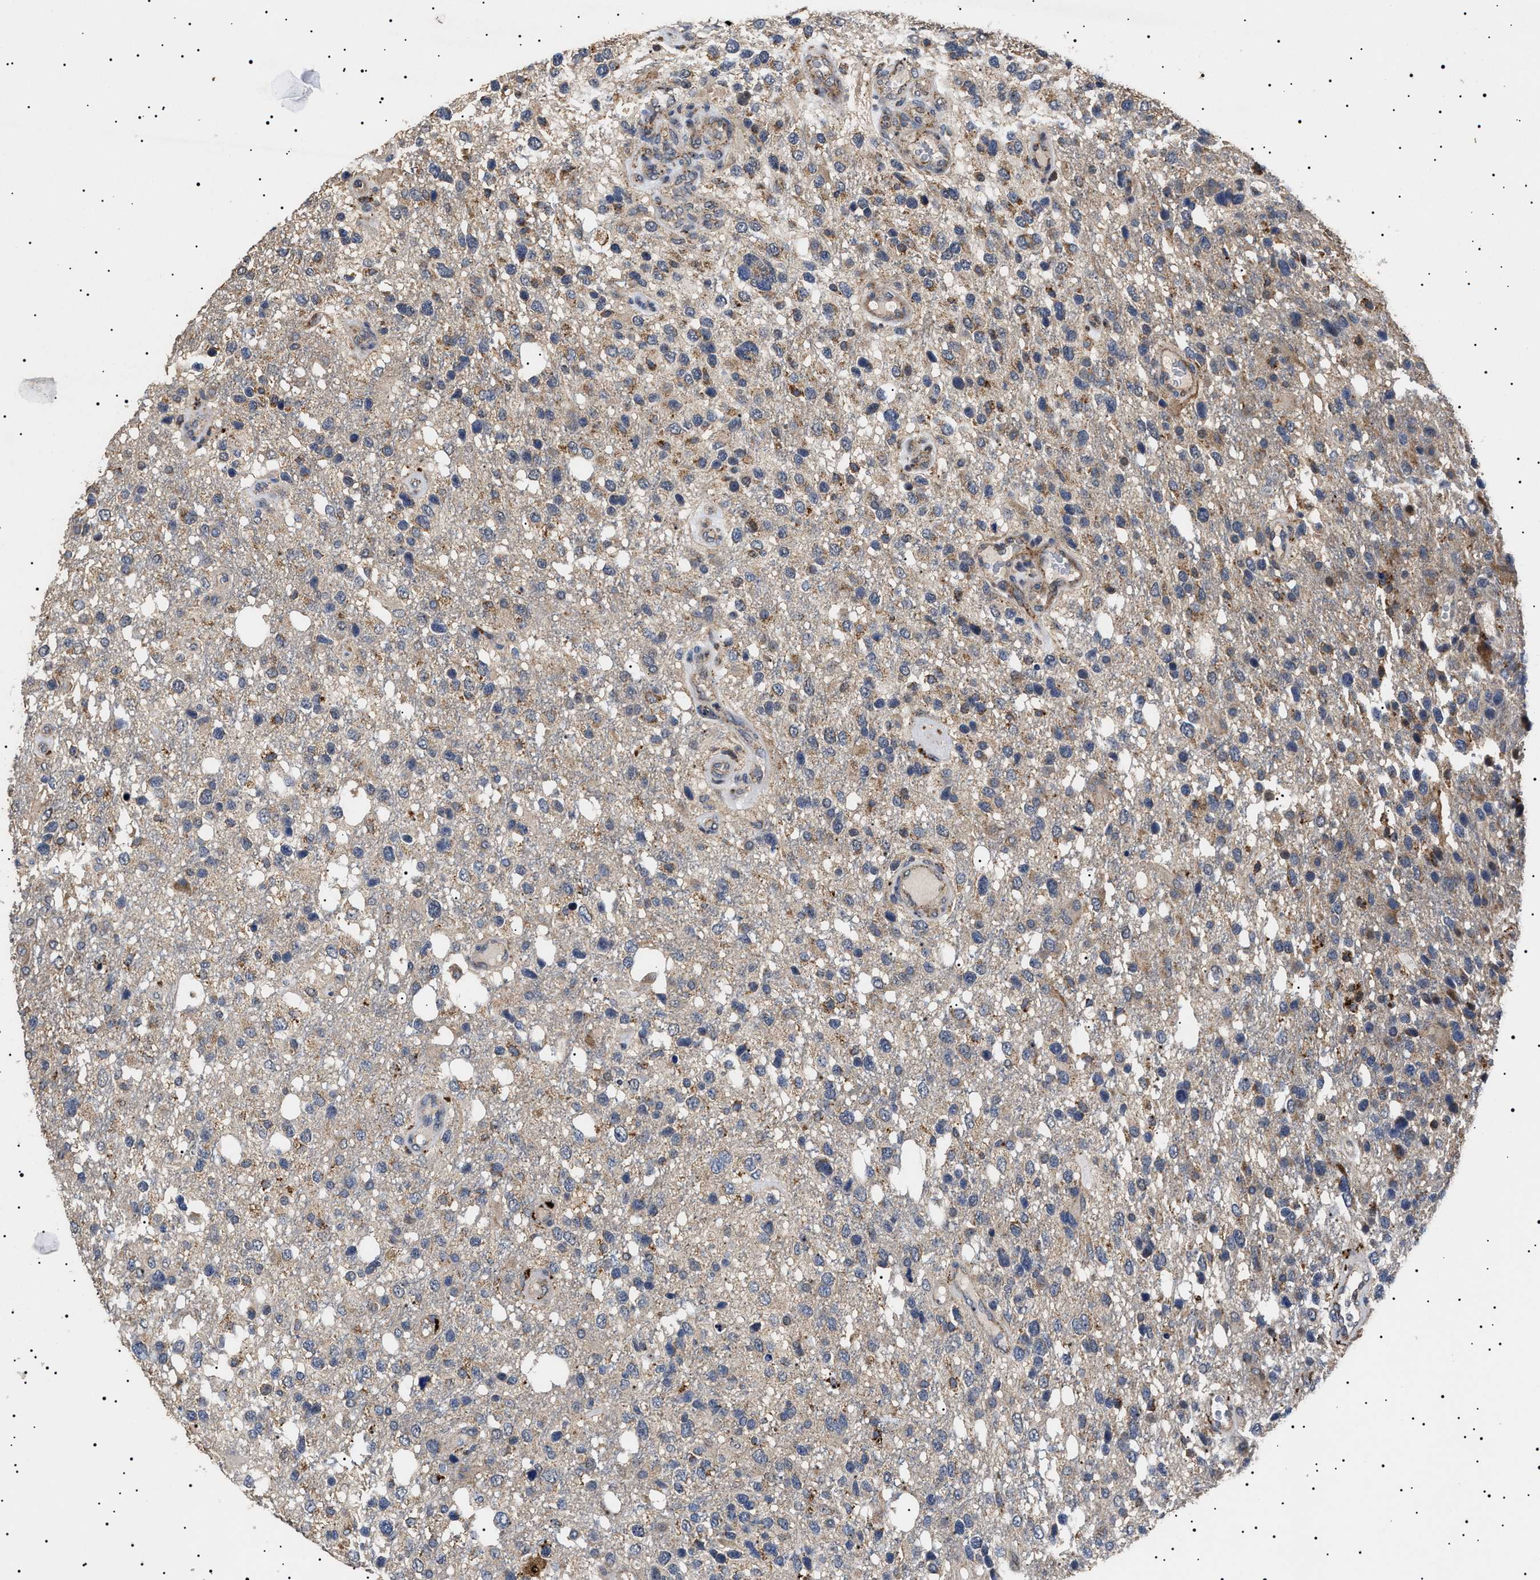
{"staining": {"intensity": "moderate", "quantity": "<25%", "location": "cytoplasmic/membranous"}, "tissue": "glioma", "cell_type": "Tumor cells", "image_type": "cancer", "snomed": [{"axis": "morphology", "description": "Glioma, malignant, High grade"}, {"axis": "topography", "description": "Brain"}], "caption": "Brown immunohistochemical staining in glioma shows moderate cytoplasmic/membranous positivity in about <25% of tumor cells.", "gene": "RAB34", "patient": {"sex": "female", "age": 58}}